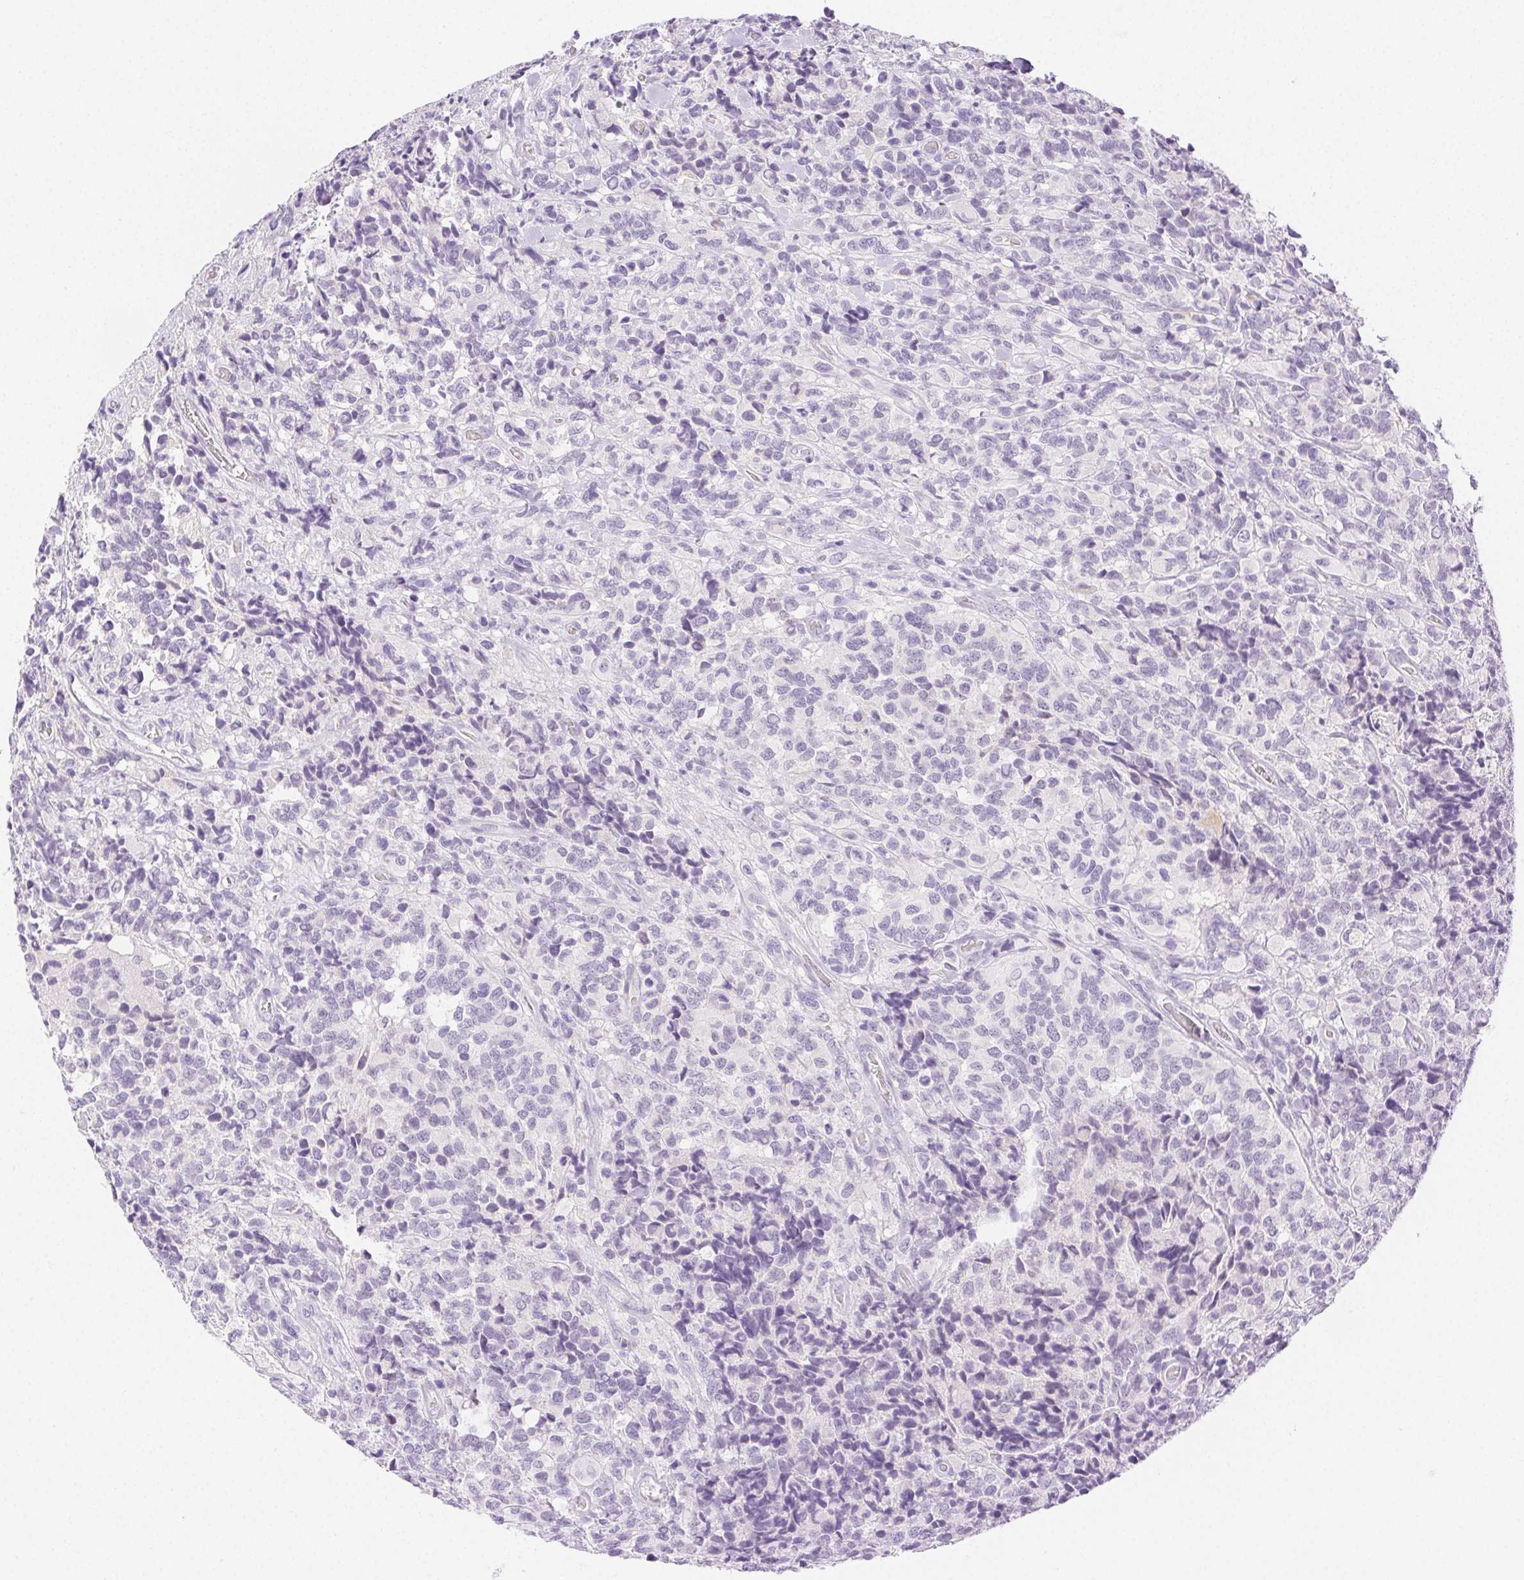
{"staining": {"intensity": "negative", "quantity": "none", "location": "none"}, "tissue": "glioma", "cell_type": "Tumor cells", "image_type": "cancer", "snomed": [{"axis": "morphology", "description": "Glioma, malignant, High grade"}, {"axis": "topography", "description": "Brain"}], "caption": "This is an immunohistochemistry (IHC) micrograph of glioma. There is no staining in tumor cells.", "gene": "SPACA4", "patient": {"sex": "male", "age": 39}}